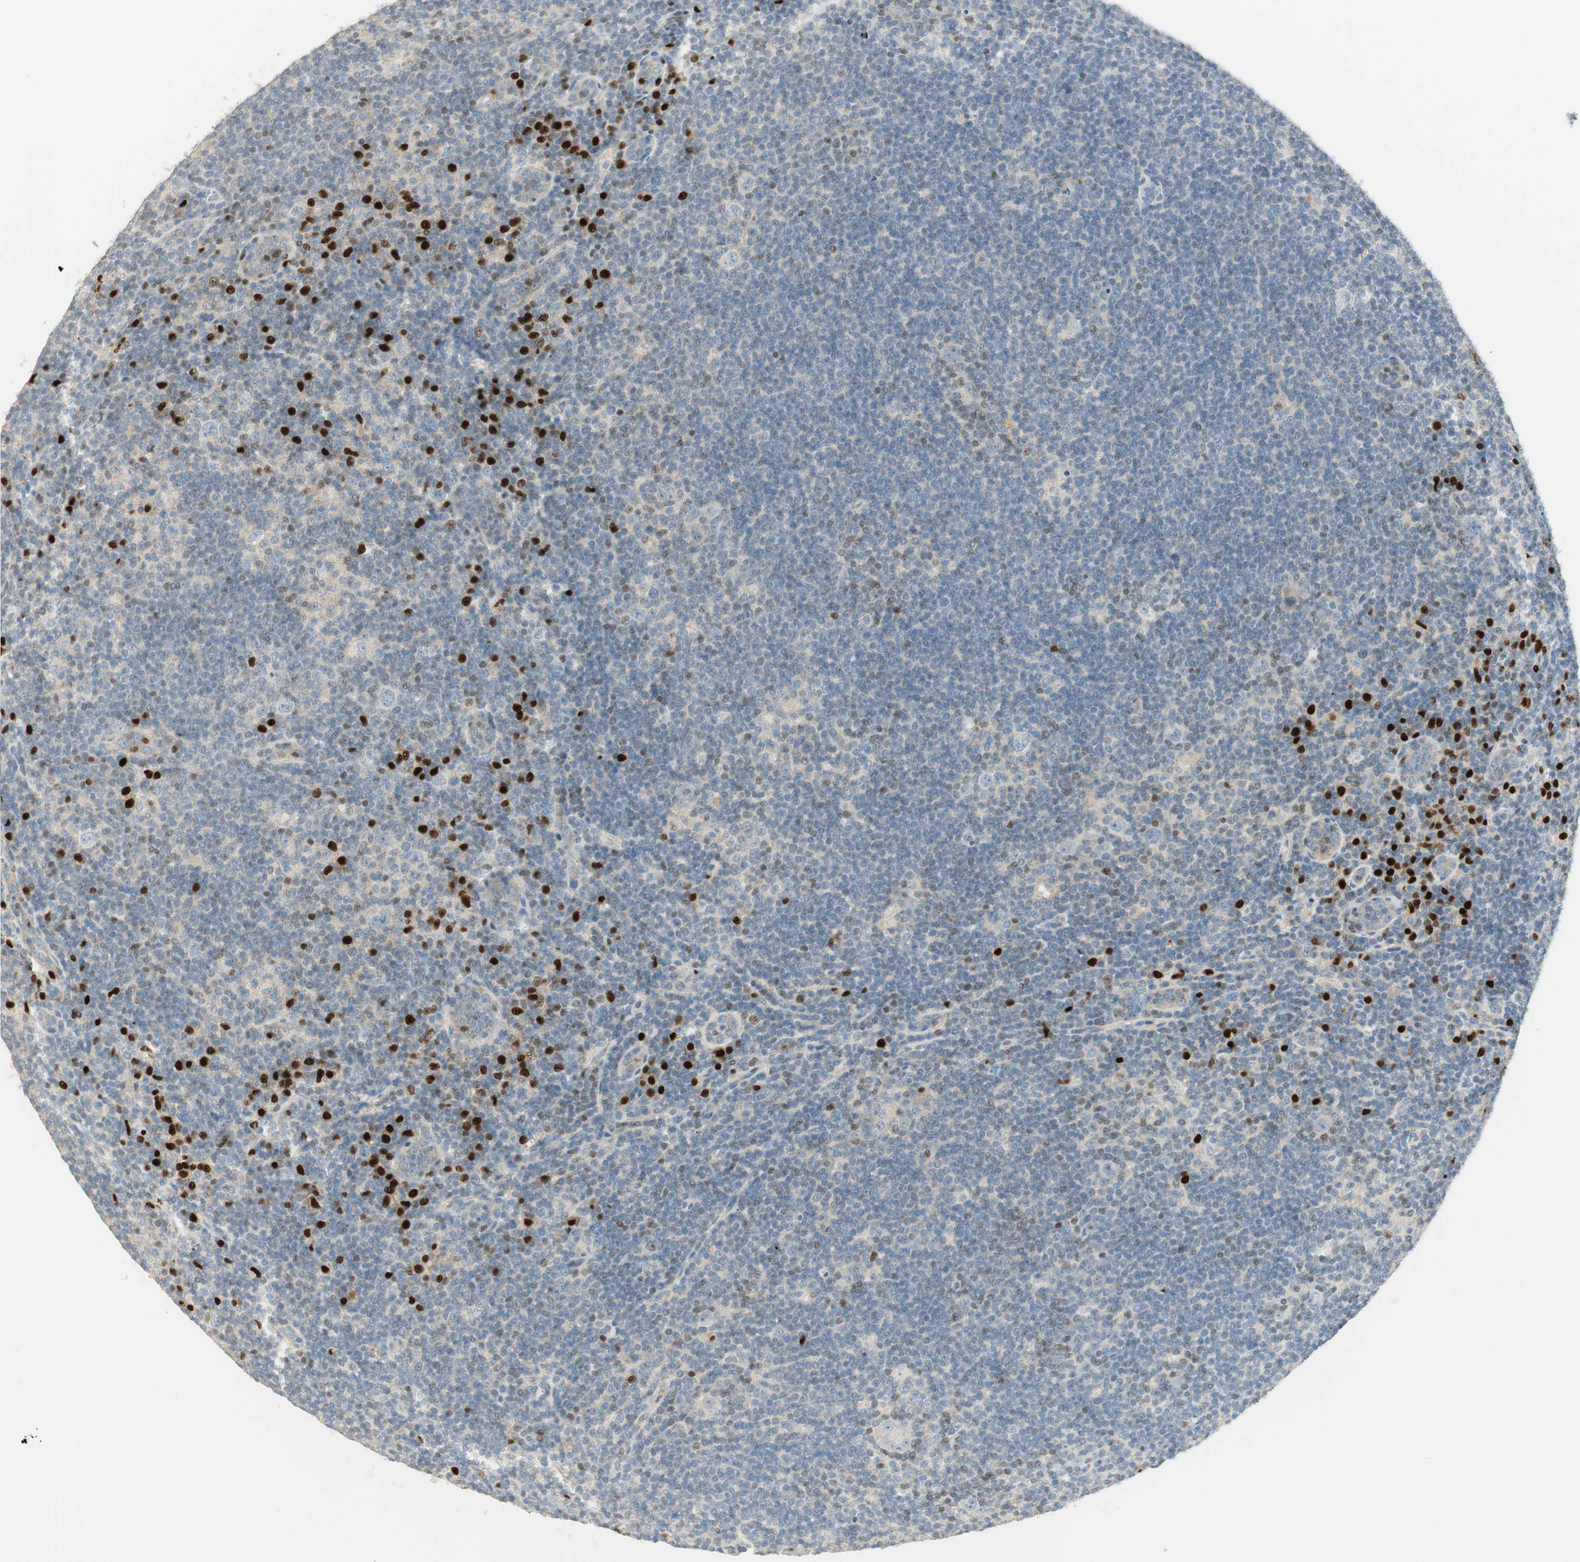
{"staining": {"intensity": "negative", "quantity": "none", "location": "none"}, "tissue": "lymphoma", "cell_type": "Tumor cells", "image_type": "cancer", "snomed": [{"axis": "morphology", "description": "Hodgkin's disease, NOS"}, {"axis": "topography", "description": "Lymph node"}], "caption": "A histopathology image of human Hodgkin's disease is negative for staining in tumor cells.", "gene": "RUNX2", "patient": {"sex": "female", "age": 57}}